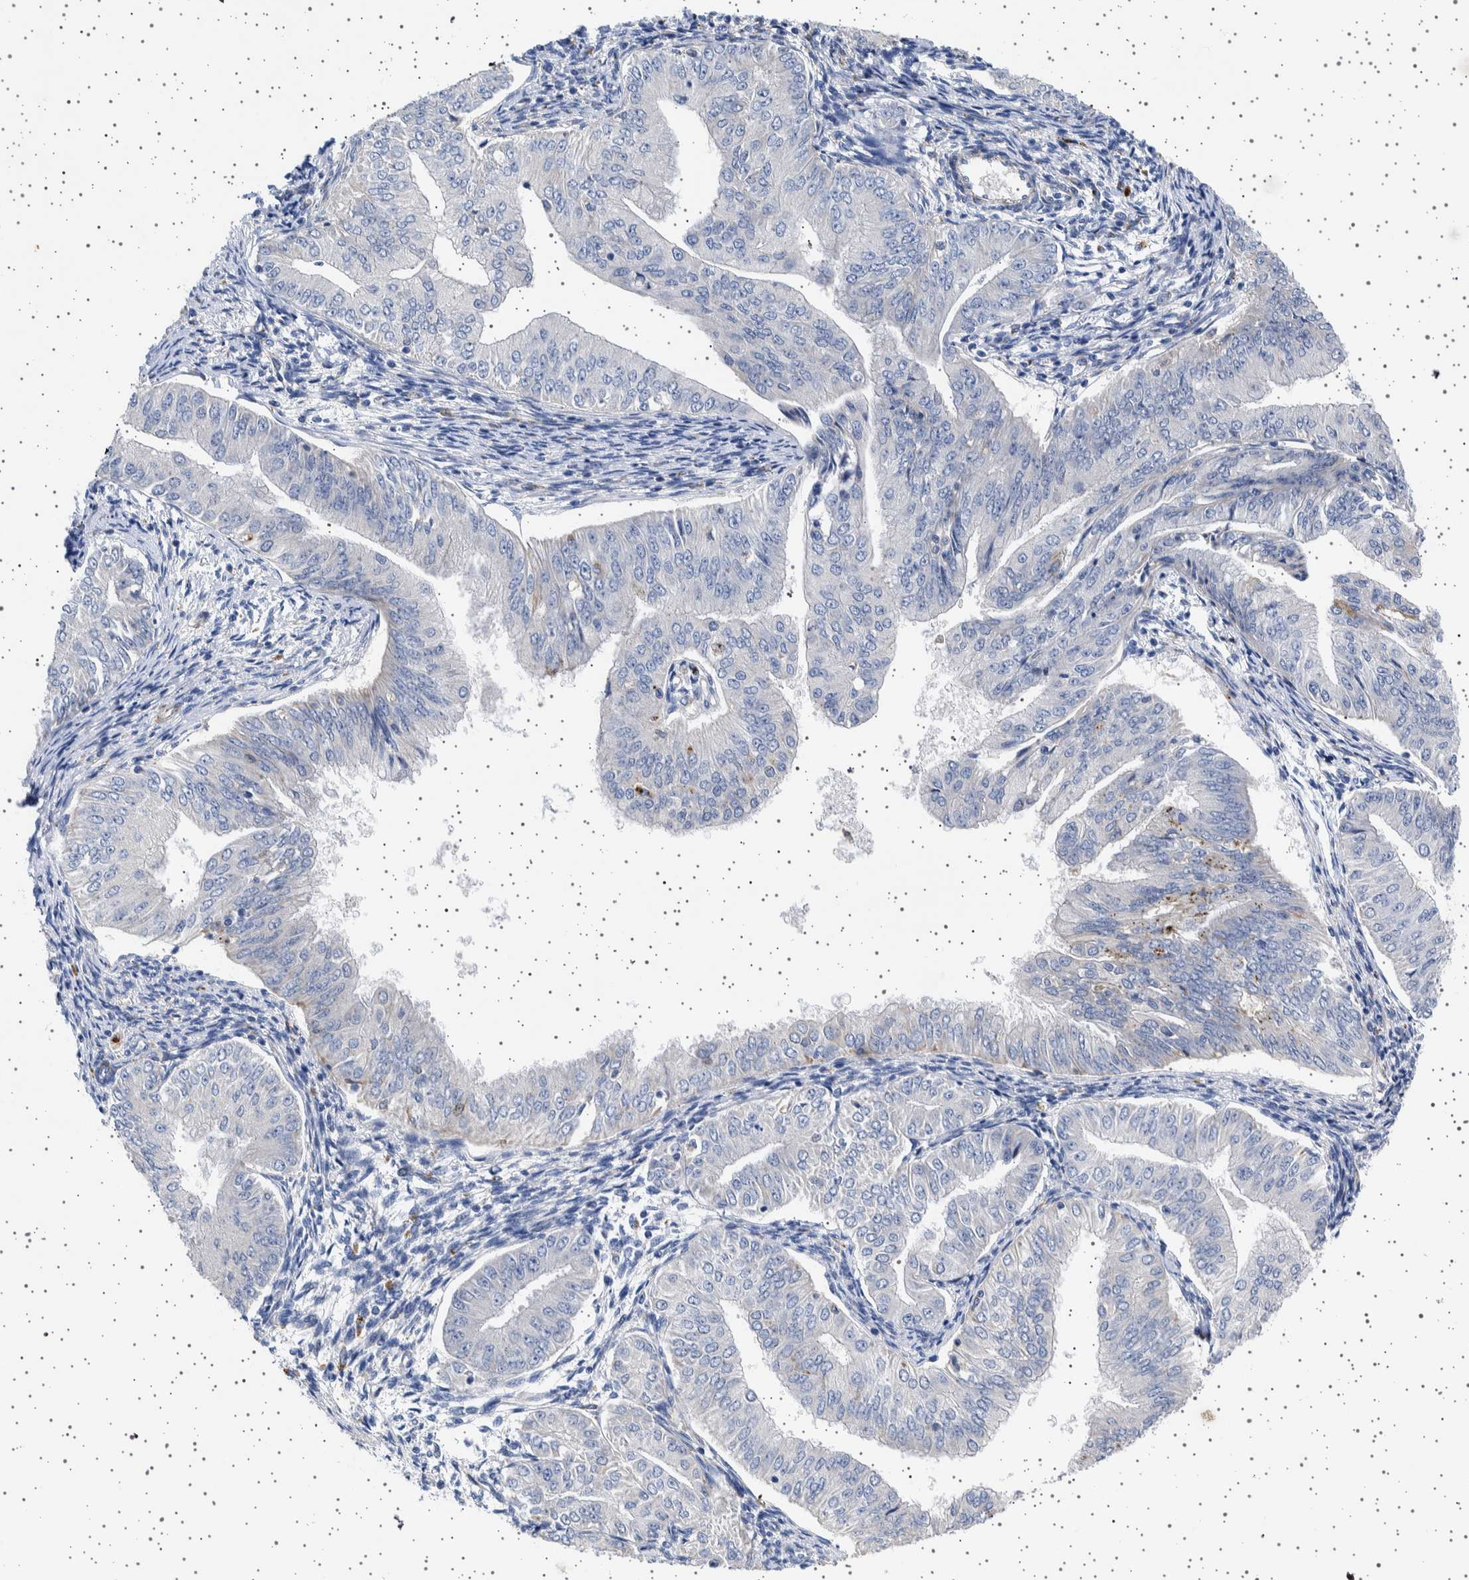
{"staining": {"intensity": "negative", "quantity": "none", "location": "none"}, "tissue": "endometrial cancer", "cell_type": "Tumor cells", "image_type": "cancer", "snomed": [{"axis": "morphology", "description": "Normal tissue, NOS"}, {"axis": "morphology", "description": "Adenocarcinoma, NOS"}, {"axis": "topography", "description": "Endometrium"}], "caption": "There is no significant expression in tumor cells of endometrial cancer (adenocarcinoma).", "gene": "SEPTIN4", "patient": {"sex": "female", "age": 53}}